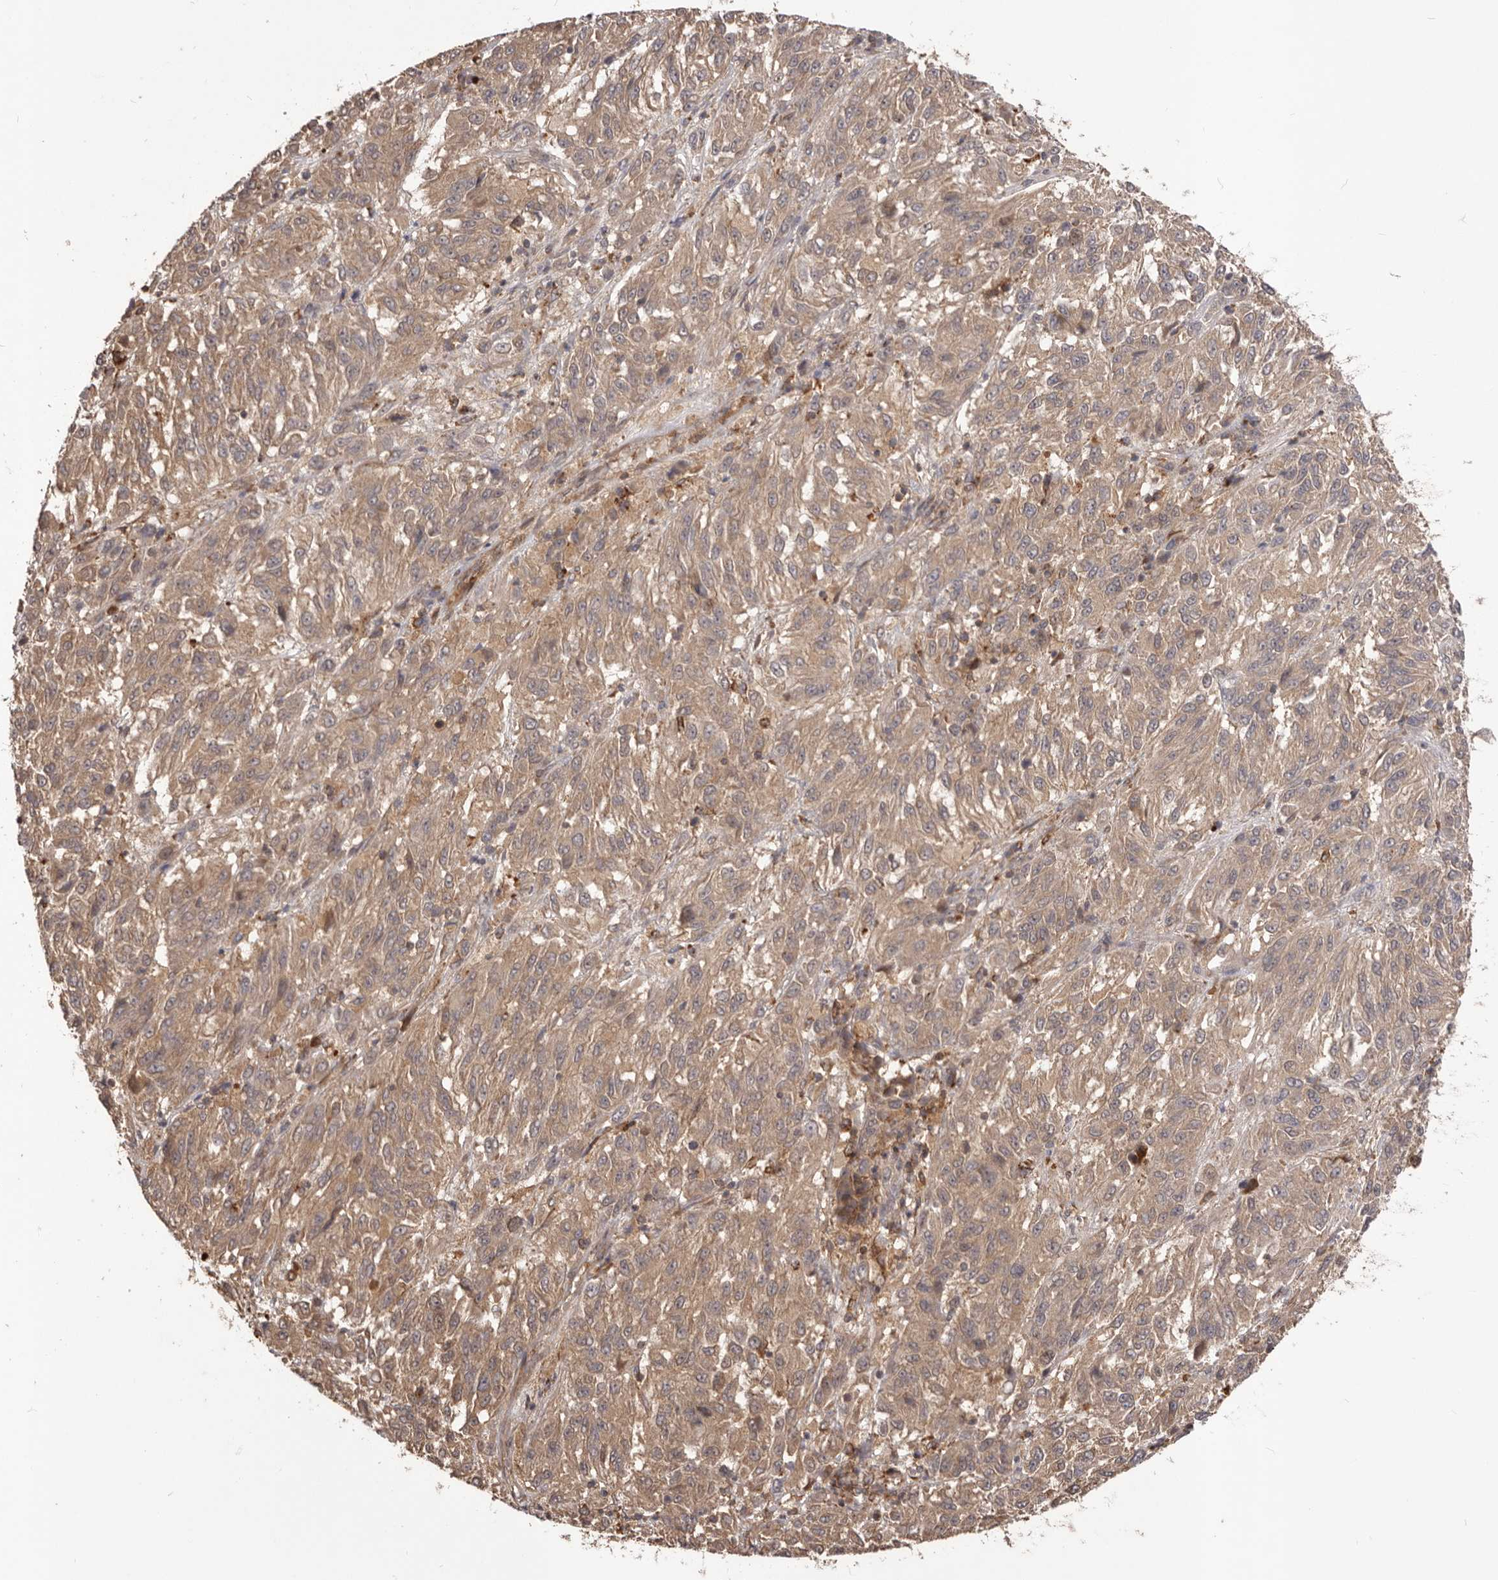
{"staining": {"intensity": "weak", "quantity": ">75%", "location": "cytoplasmic/membranous"}, "tissue": "melanoma", "cell_type": "Tumor cells", "image_type": "cancer", "snomed": [{"axis": "morphology", "description": "Malignant melanoma, Metastatic site"}, {"axis": "topography", "description": "Lung"}], "caption": "There is low levels of weak cytoplasmic/membranous staining in tumor cells of malignant melanoma (metastatic site), as demonstrated by immunohistochemical staining (brown color).", "gene": "GLIPR2", "patient": {"sex": "male", "age": 64}}